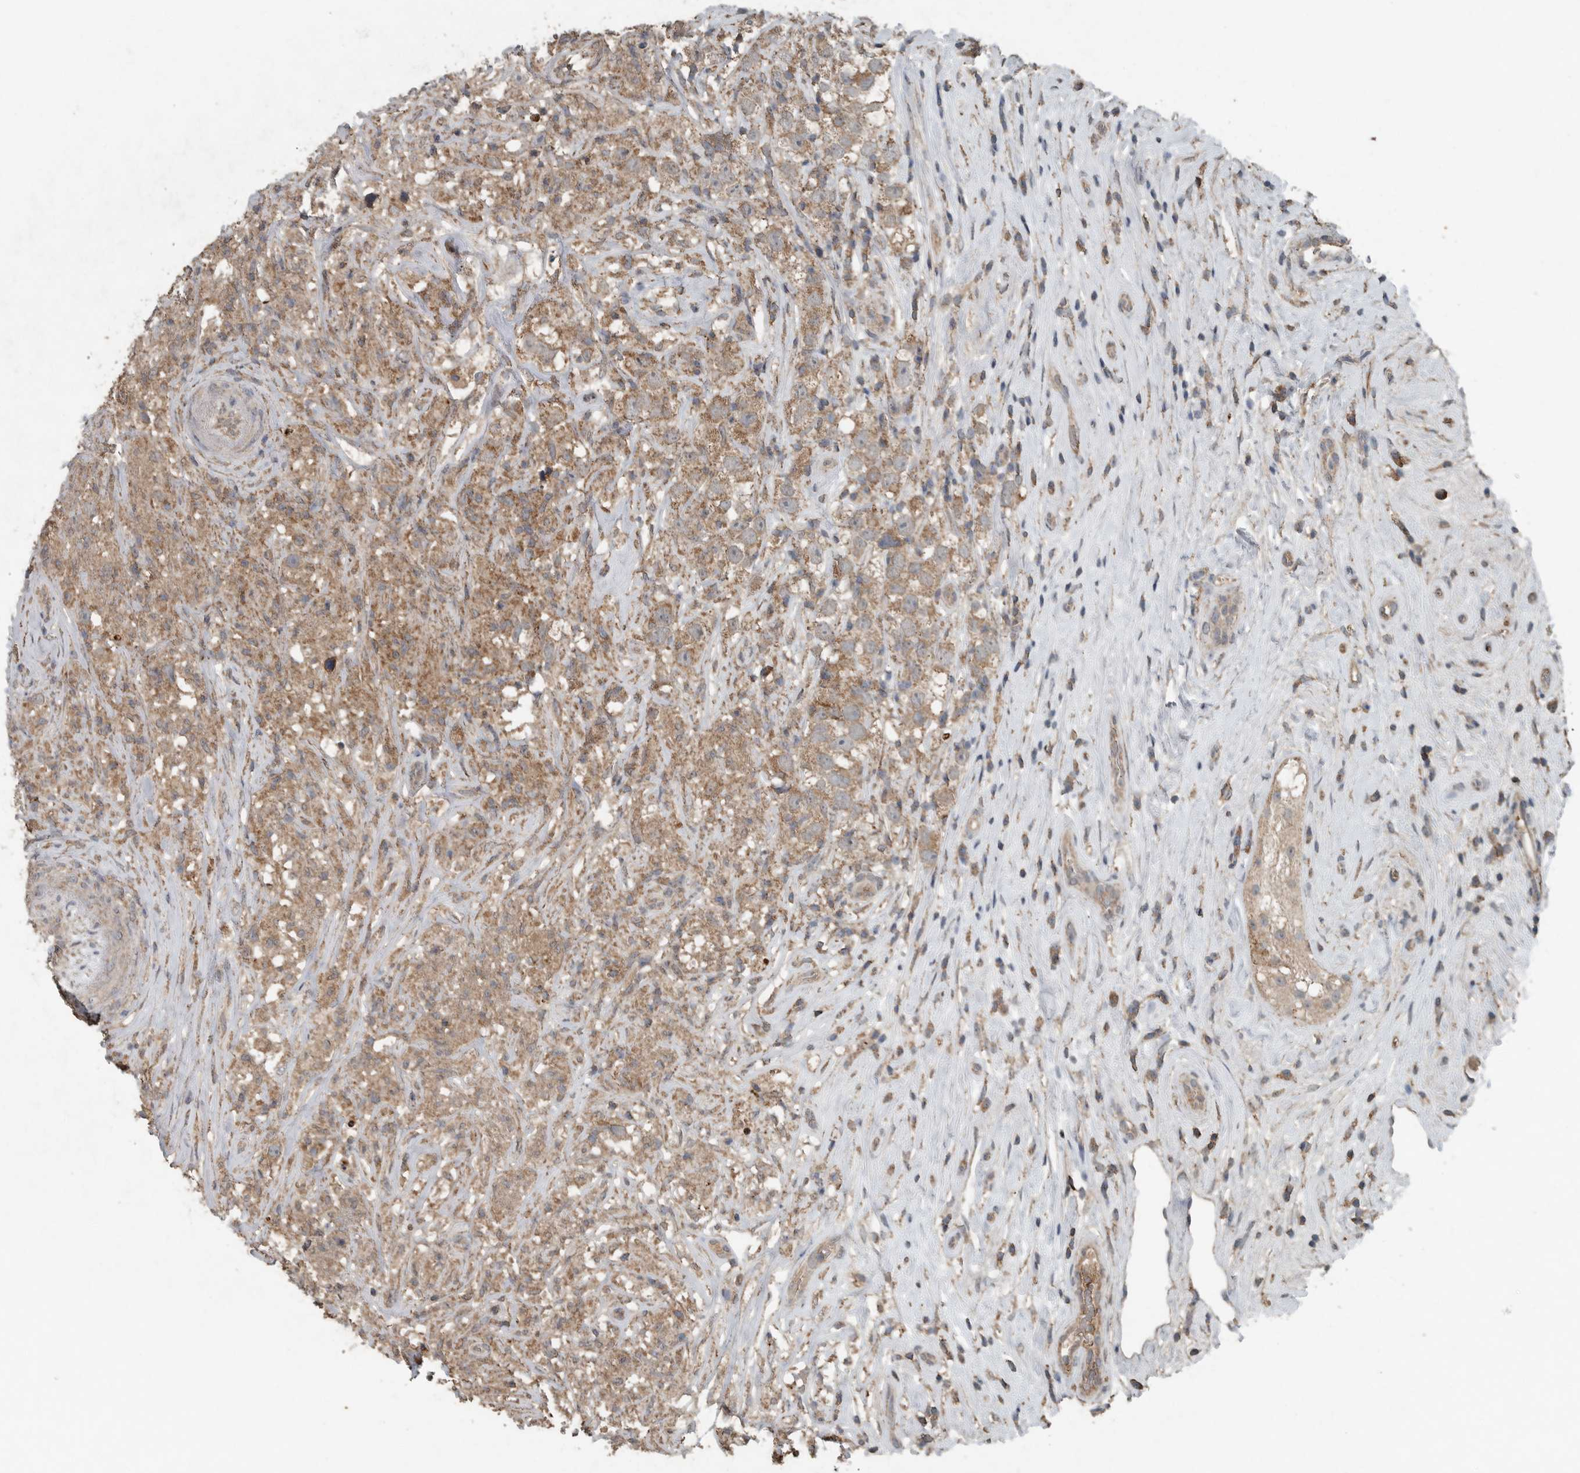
{"staining": {"intensity": "moderate", "quantity": ">75%", "location": "cytoplasmic/membranous"}, "tissue": "testis cancer", "cell_type": "Tumor cells", "image_type": "cancer", "snomed": [{"axis": "morphology", "description": "Seminoma, NOS"}, {"axis": "topography", "description": "Testis"}], "caption": "This histopathology image exhibits seminoma (testis) stained with immunohistochemistry (IHC) to label a protein in brown. The cytoplasmic/membranous of tumor cells show moderate positivity for the protein. Nuclei are counter-stained blue.", "gene": "IL6ST", "patient": {"sex": "male", "age": 49}}